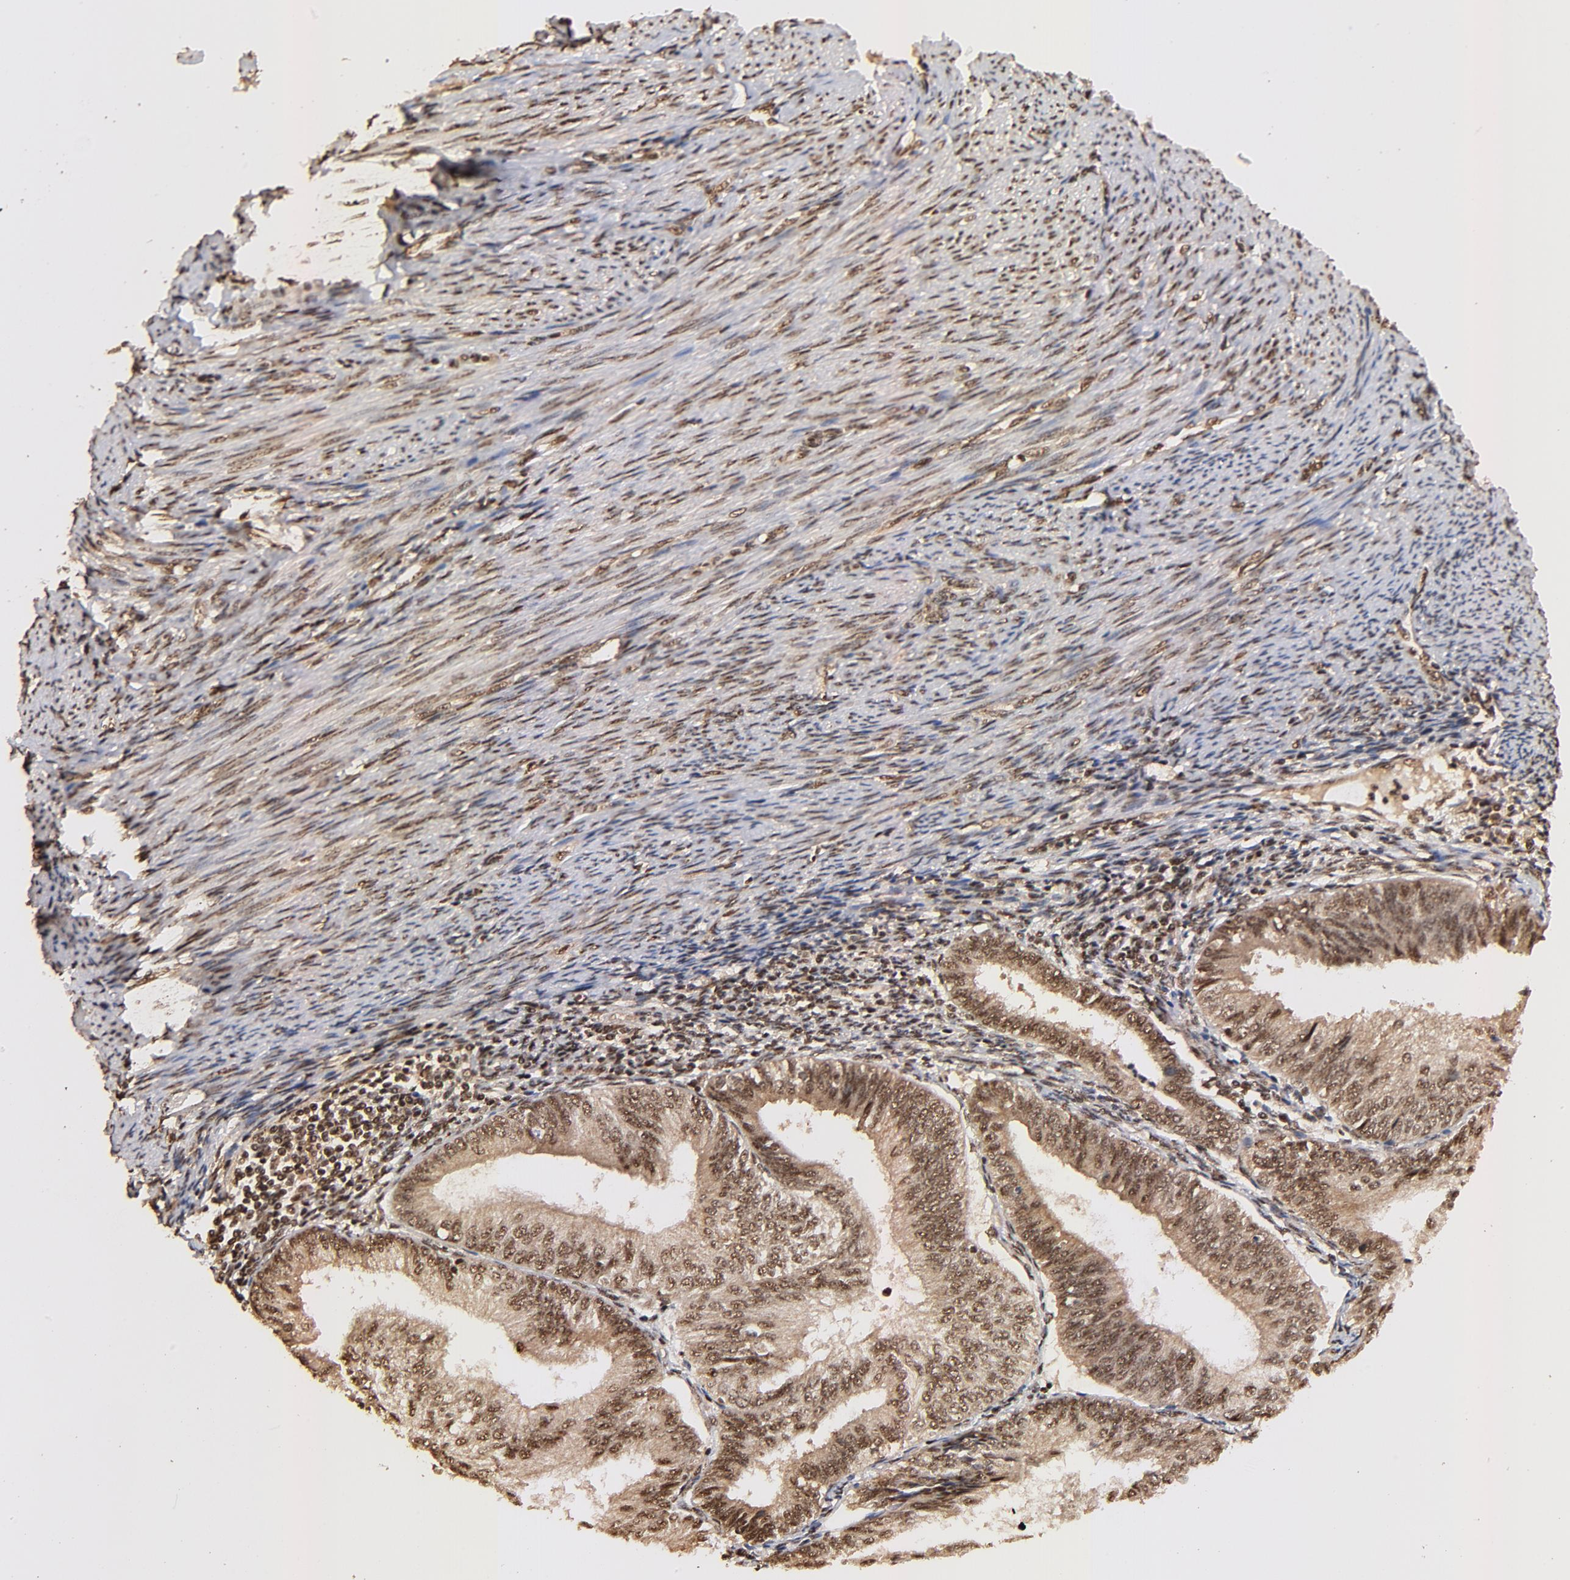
{"staining": {"intensity": "strong", "quantity": ">75%", "location": "cytoplasmic/membranous,nuclear"}, "tissue": "endometrial cancer", "cell_type": "Tumor cells", "image_type": "cancer", "snomed": [{"axis": "morphology", "description": "Adenocarcinoma, NOS"}, {"axis": "topography", "description": "Endometrium"}], "caption": "Protein staining by IHC shows strong cytoplasmic/membranous and nuclear expression in about >75% of tumor cells in endometrial cancer. The staining is performed using DAB brown chromogen to label protein expression. The nuclei are counter-stained blue using hematoxylin.", "gene": "MED12", "patient": {"sex": "female", "age": 55}}